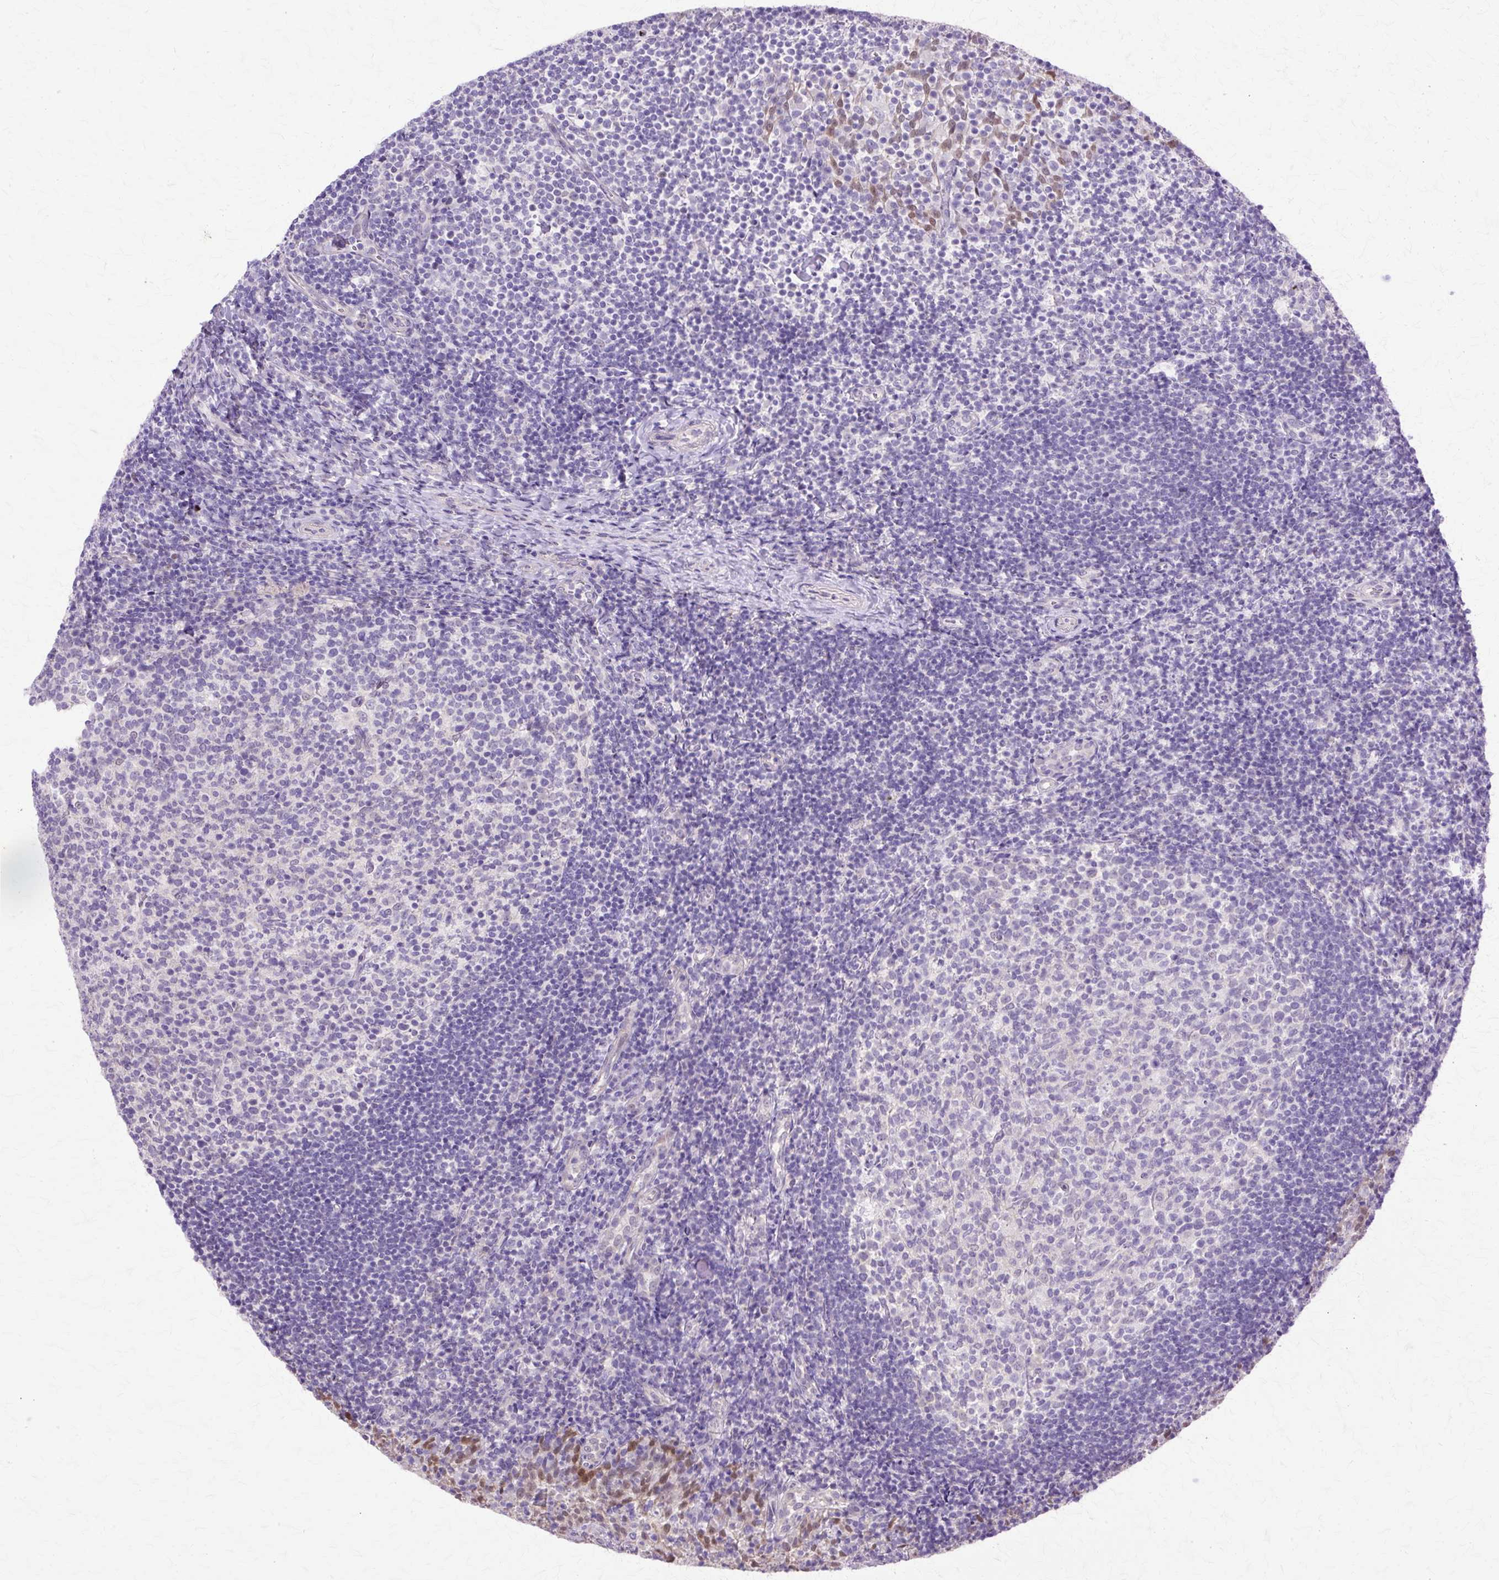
{"staining": {"intensity": "negative", "quantity": "none", "location": "none"}, "tissue": "tonsil", "cell_type": "Germinal center cells", "image_type": "normal", "snomed": [{"axis": "morphology", "description": "Normal tissue, NOS"}, {"axis": "topography", "description": "Tonsil"}], "caption": "Benign tonsil was stained to show a protein in brown. There is no significant expression in germinal center cells. (DAB immunohistochemistry (IHC) visualized using brightfield microscopy, high magnification).", "gene": "HSPA1A", "patient": {"sex": "female", "age": 10}}